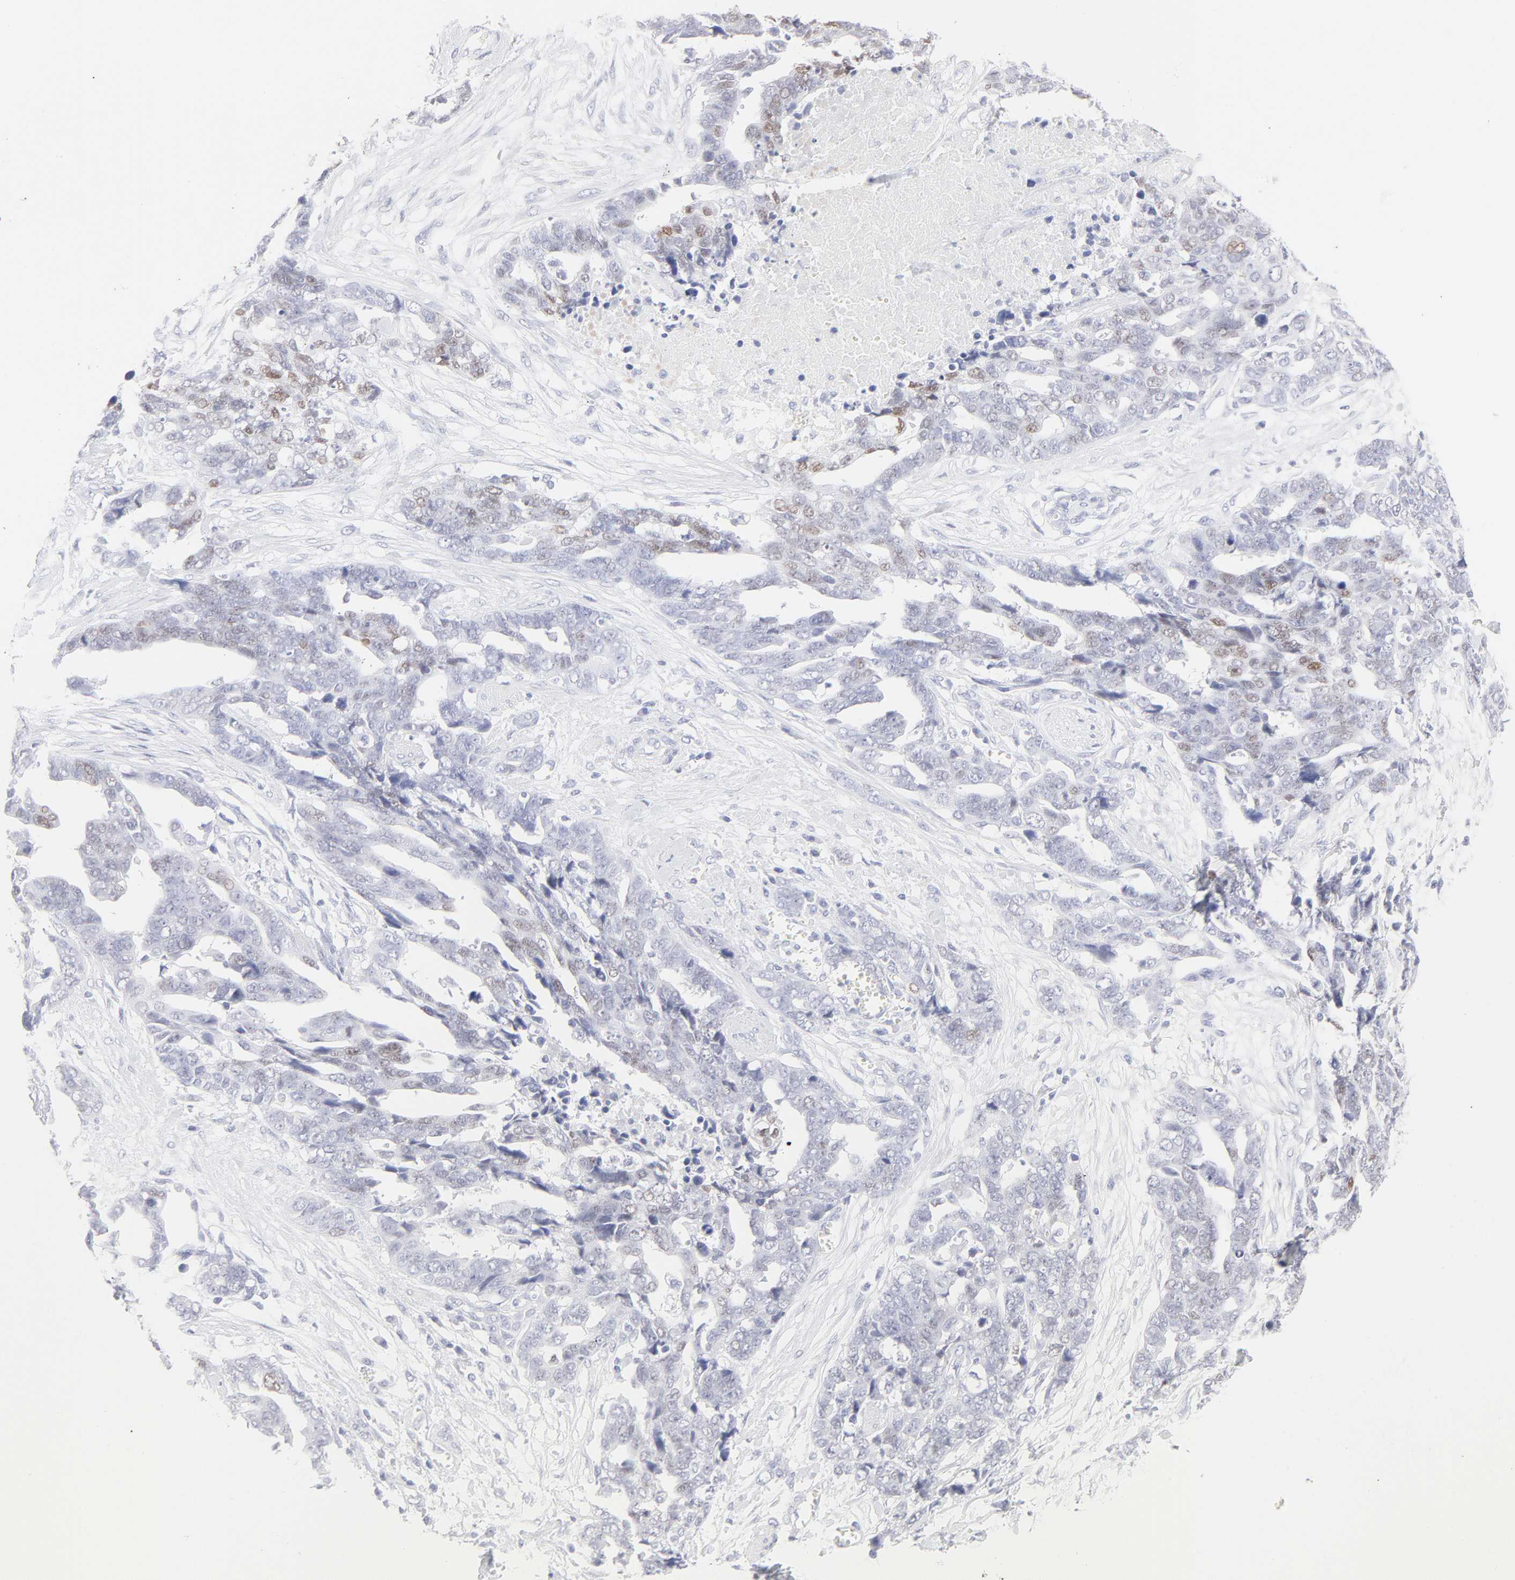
{"staining": {"intensity": "moderate", "quantity": "<25%", "location": "nuclear"}, "tissue": "ovarian cancer", "cell_type": "Tumor cells", "image_type": "cancer", "snomed": [{"axis": "morphology", "description": "Normal tissue, NOS"}, {"axis": "morphology", "description": "Cystadenocarcinoma, serous, NOS"}, {"axis": "topography", "description": "Fallopian tube"}, {"axis": "topography", "description": "Ovary"}], "caption": "This histopathology image shows immunohistochemistry (IHC) staining of human ovarian cancer, with low moderate nuclear staining in about <25% of tumor cells.", "gene": "ELF3", "patient": {"sex": "female", "age": 56}}